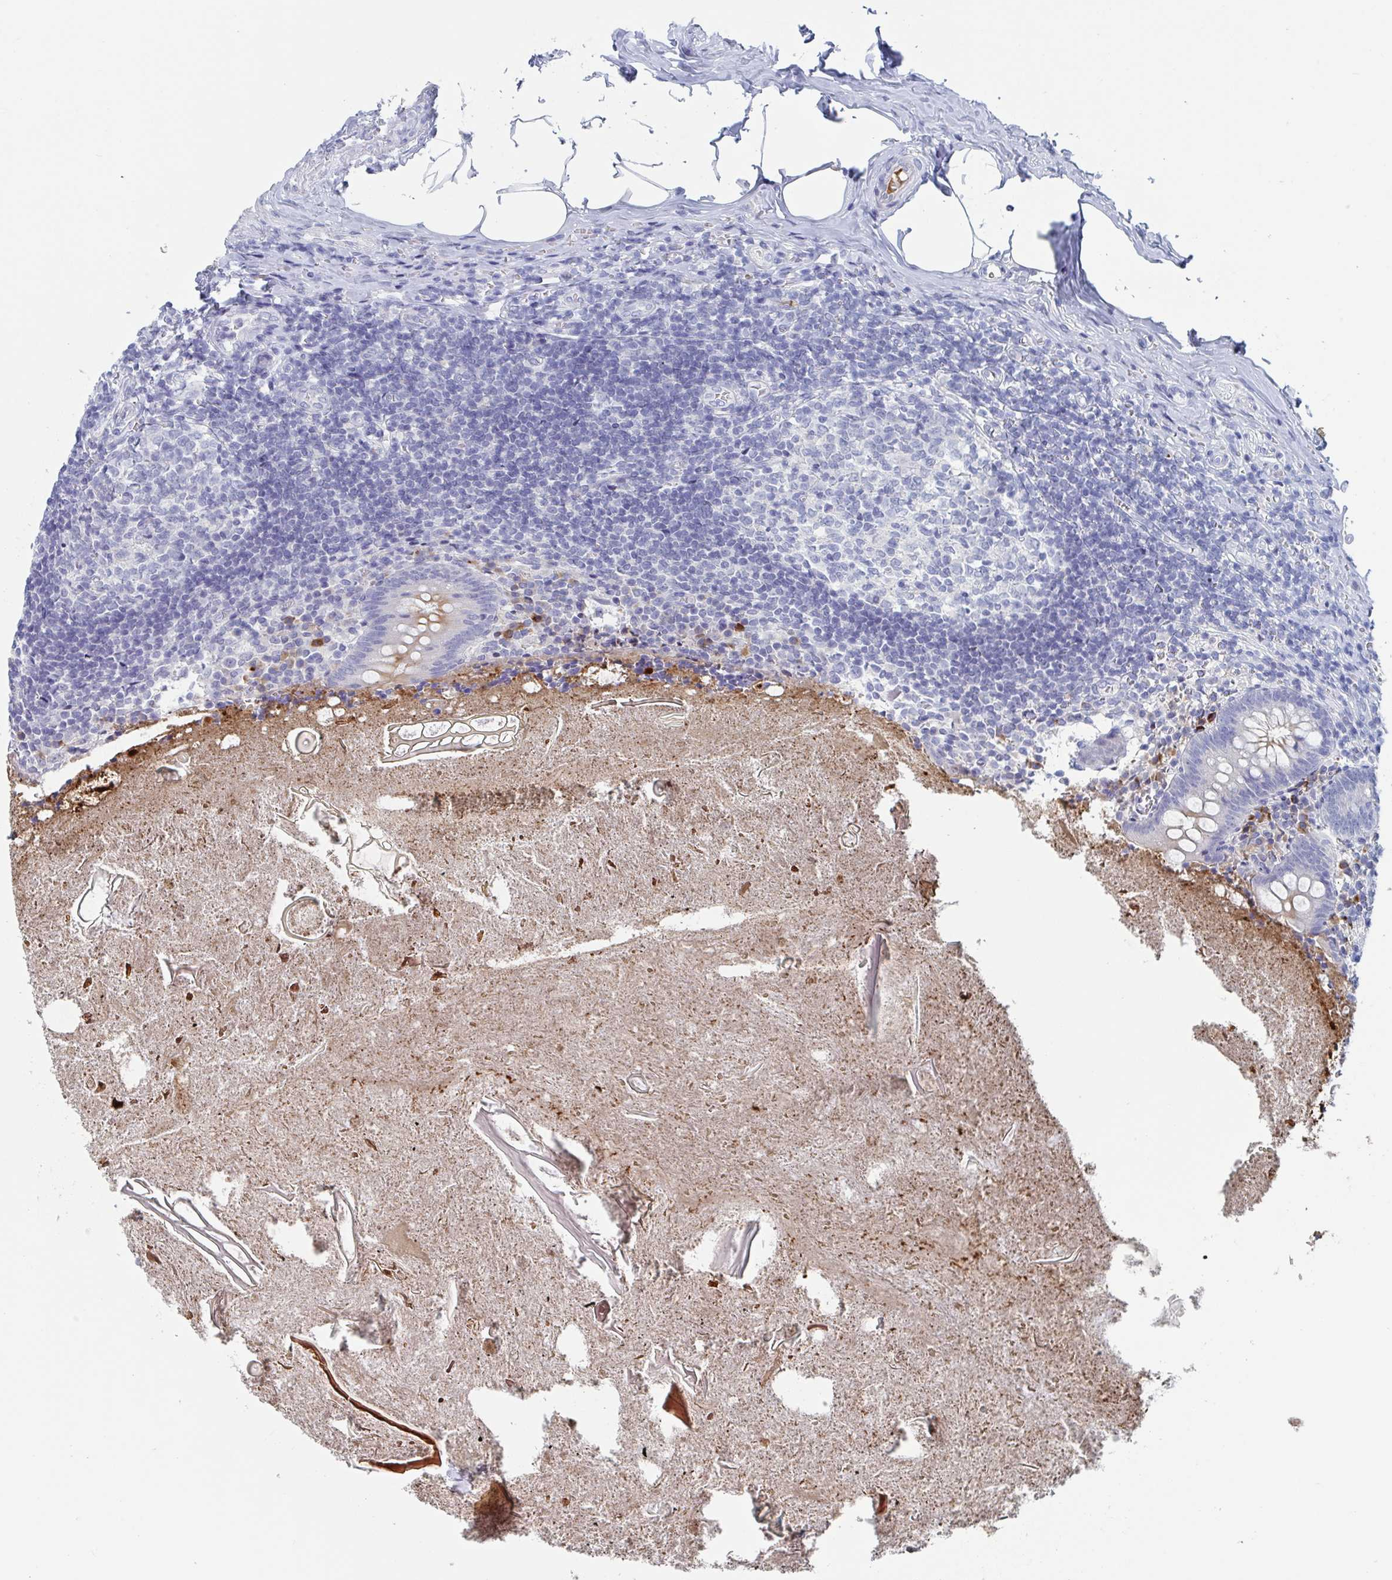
{"staining": {"intensity": "weak", "quantity": "<25%", "location": "cytoplasmic/membranous"}, "tissue": "appendix", "cell_type": "Glandular cells", "image_type": "normal", "snomed": [{"axis": "morphology", "description": "Normal tissue, NOS"}, {"axis": "topography", "description": "Appendix"}], "caption": "Immunohistochemistry of benign human appendix exhibits no staining in glandular cells.", "gene": "NT5C3B", "patient": {"sex": "female", "age": 17}}